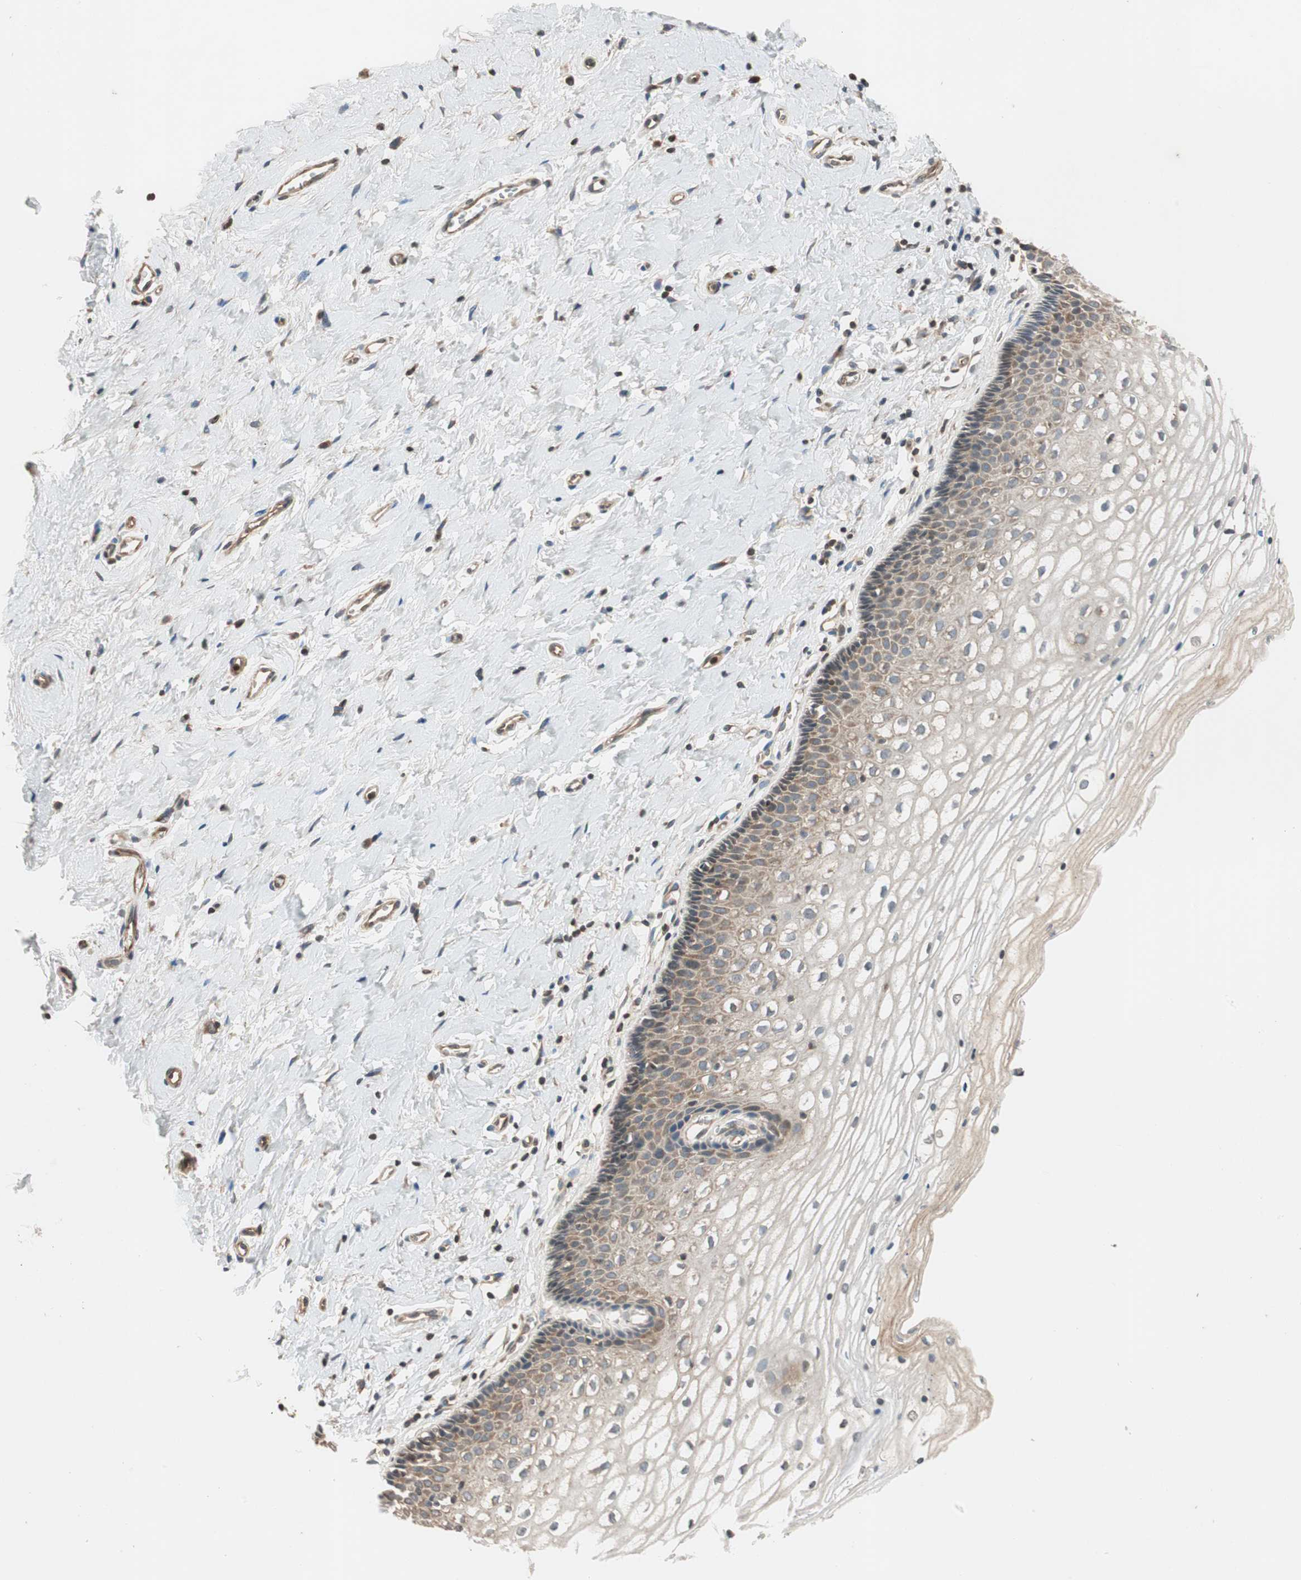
{"staining": {"intensity": "moderate", "quantity": "<25%", "location": "cytoplasmic/membranous"}, "tissue": "vagina", "cell_type": "Squamous epithelial cells", "image_type": "normal", "snomed": [{"axis": "morphology", "description": "Normal tissue, NOS"}, {"axis": "topography", "description": "Soft tissue"}, {"axis": "topography", "description": "Vagina"}], "caption": "Immunohistochemical staining of unremarkable human vagina displays low levels of moderate cytoplasmic/membranous staining in approximately <25% of squamous epithelial cells. The staining was performed using DAB, with brown indicating positive protein expression. Nuclei are stained blue with hematoxylin.", "gene": "GCLM", "patient": {"sex": "female", "age": 61}}